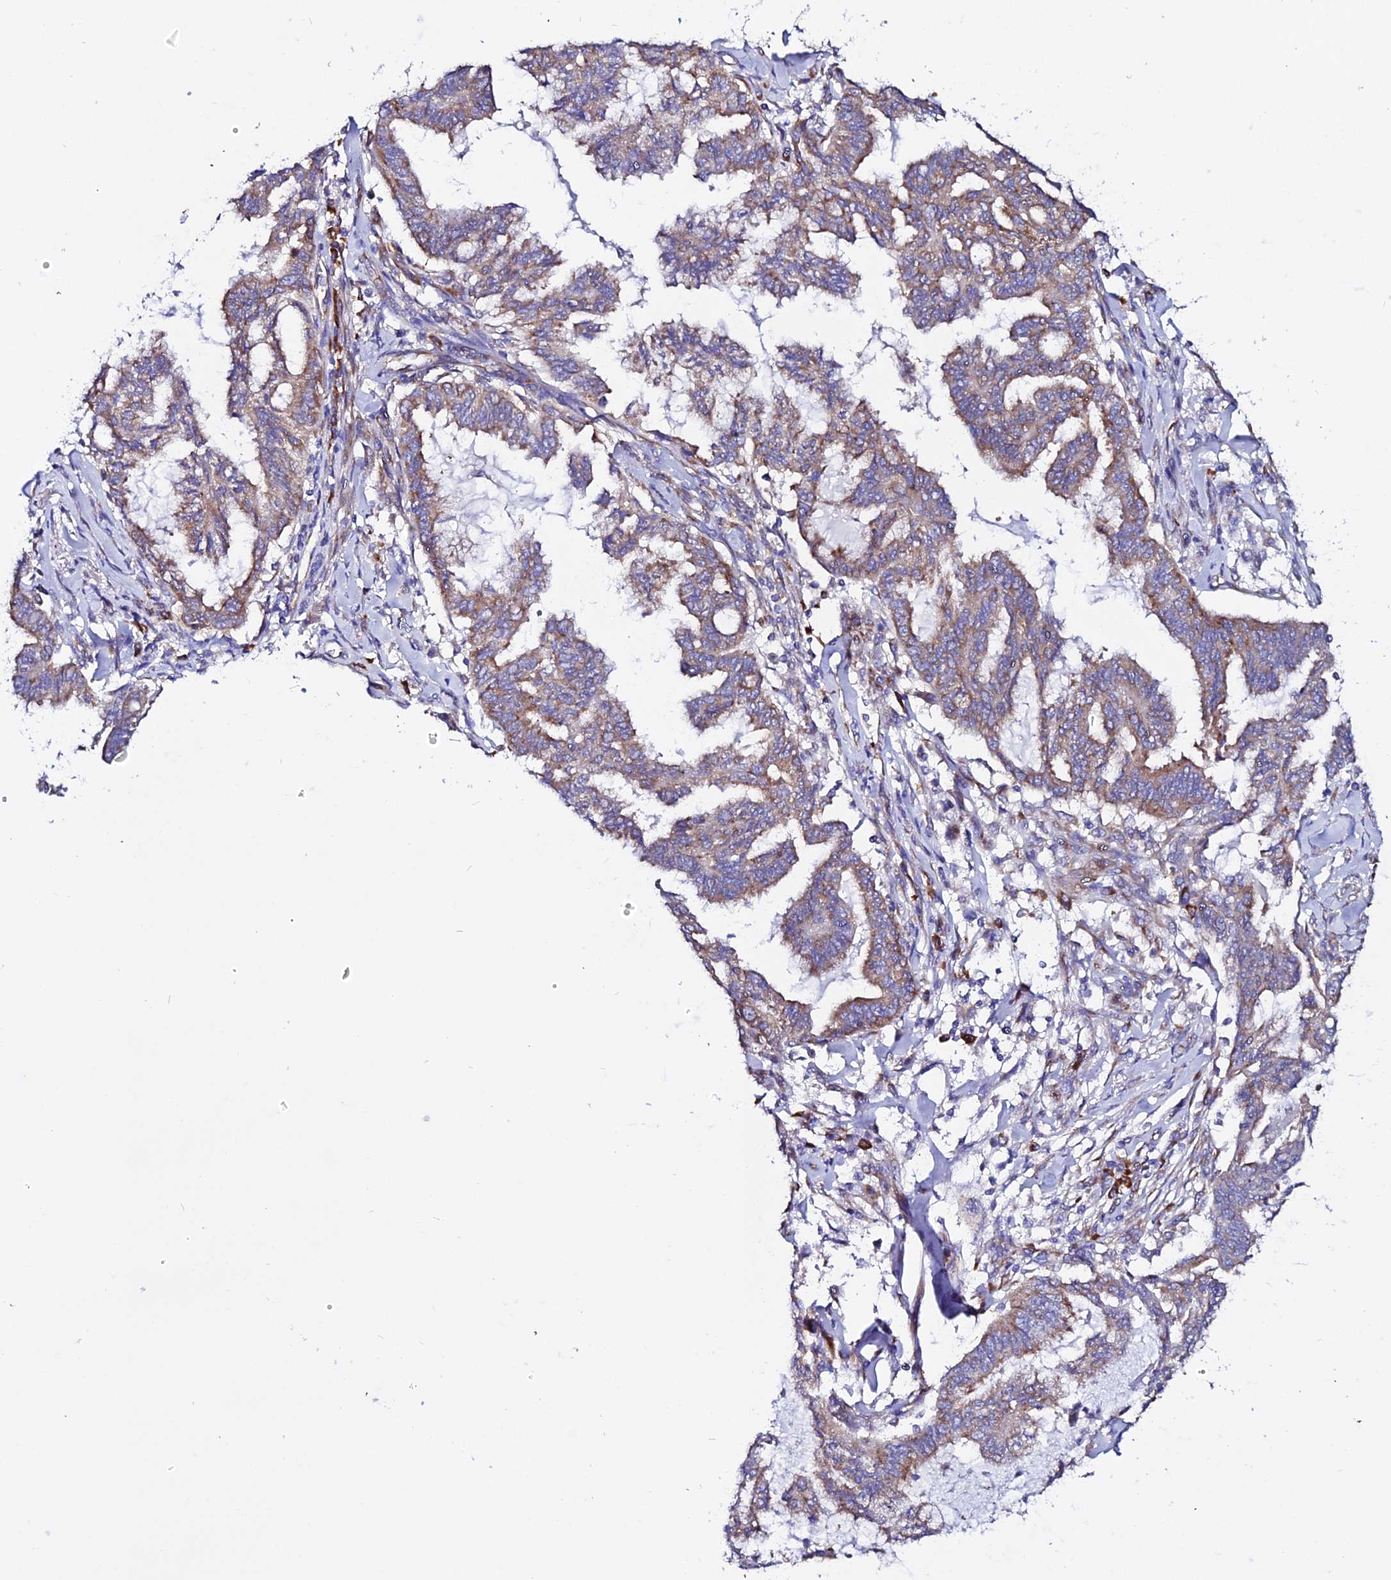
{"staining": {"intensity": "moderate", "quantity": ">75%", "location": "cytoplasmic/membranous"}, "tissue": "endometrial cancer", "cell_type": "Tumor cells", "image_type": "cancer", "snomed": [{"axis": "morphology", "description": "Adenocarcinoma, NOS"}, {"axis": "topography", "description": "Endometrium"}], "caption": "Protein staining demonstrates moderate cytoplasmic/membranous expression in about >75% of tumor cells in endometrial cancer.", "gene": "EEF1G", "patient": {"sex": "female", "age": 86}}